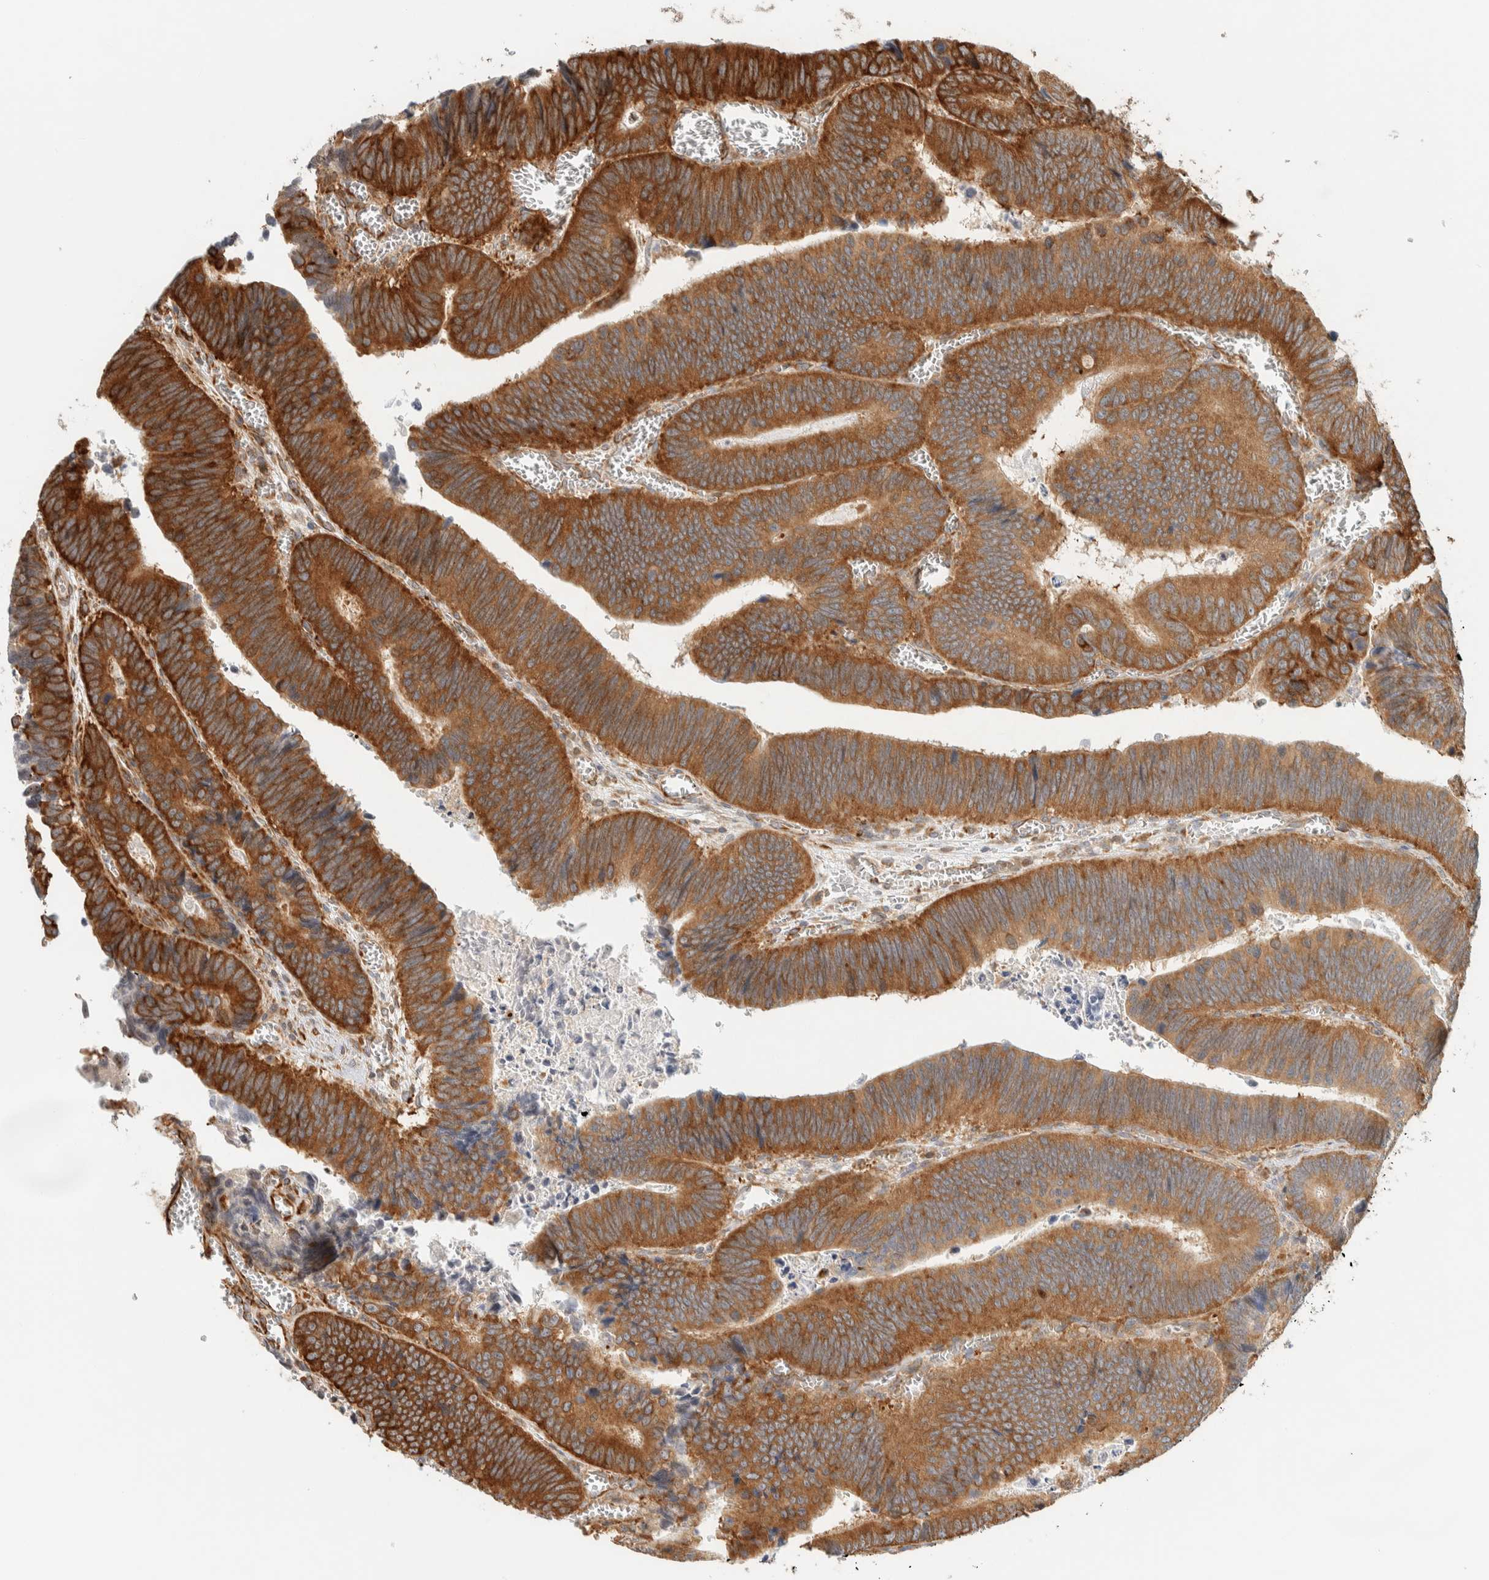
{"staining": {"intensity": "strong", "quantity": ">75%", "location": "cytoplasmic/membranous"}, "tissue": "colorectal cancer", "cell_type": "Tumor cells", "image_type": "cancer", "snomed": [{"axis": "morphology", "description": "Inflammation, NOS"}, {"axis": "morphology", "description": "Adenocarcinoma, NOS"}, {"axis": "topography", "description": "Colon"}], "caption": "IHC staining of adenocarcinoma (colorectal), which displays high levels of strong cytoplasmic/membranous staining in approximately >75% of tumor cells indicating strong cytoplasmic/membranous protein expression. The staining was performed using DAB (brown) for protein detection and nuclei were counterstained in hematoxylin (blue).", "gene": "LLGL2", "patient": {"sex": "male", "age": 72}}